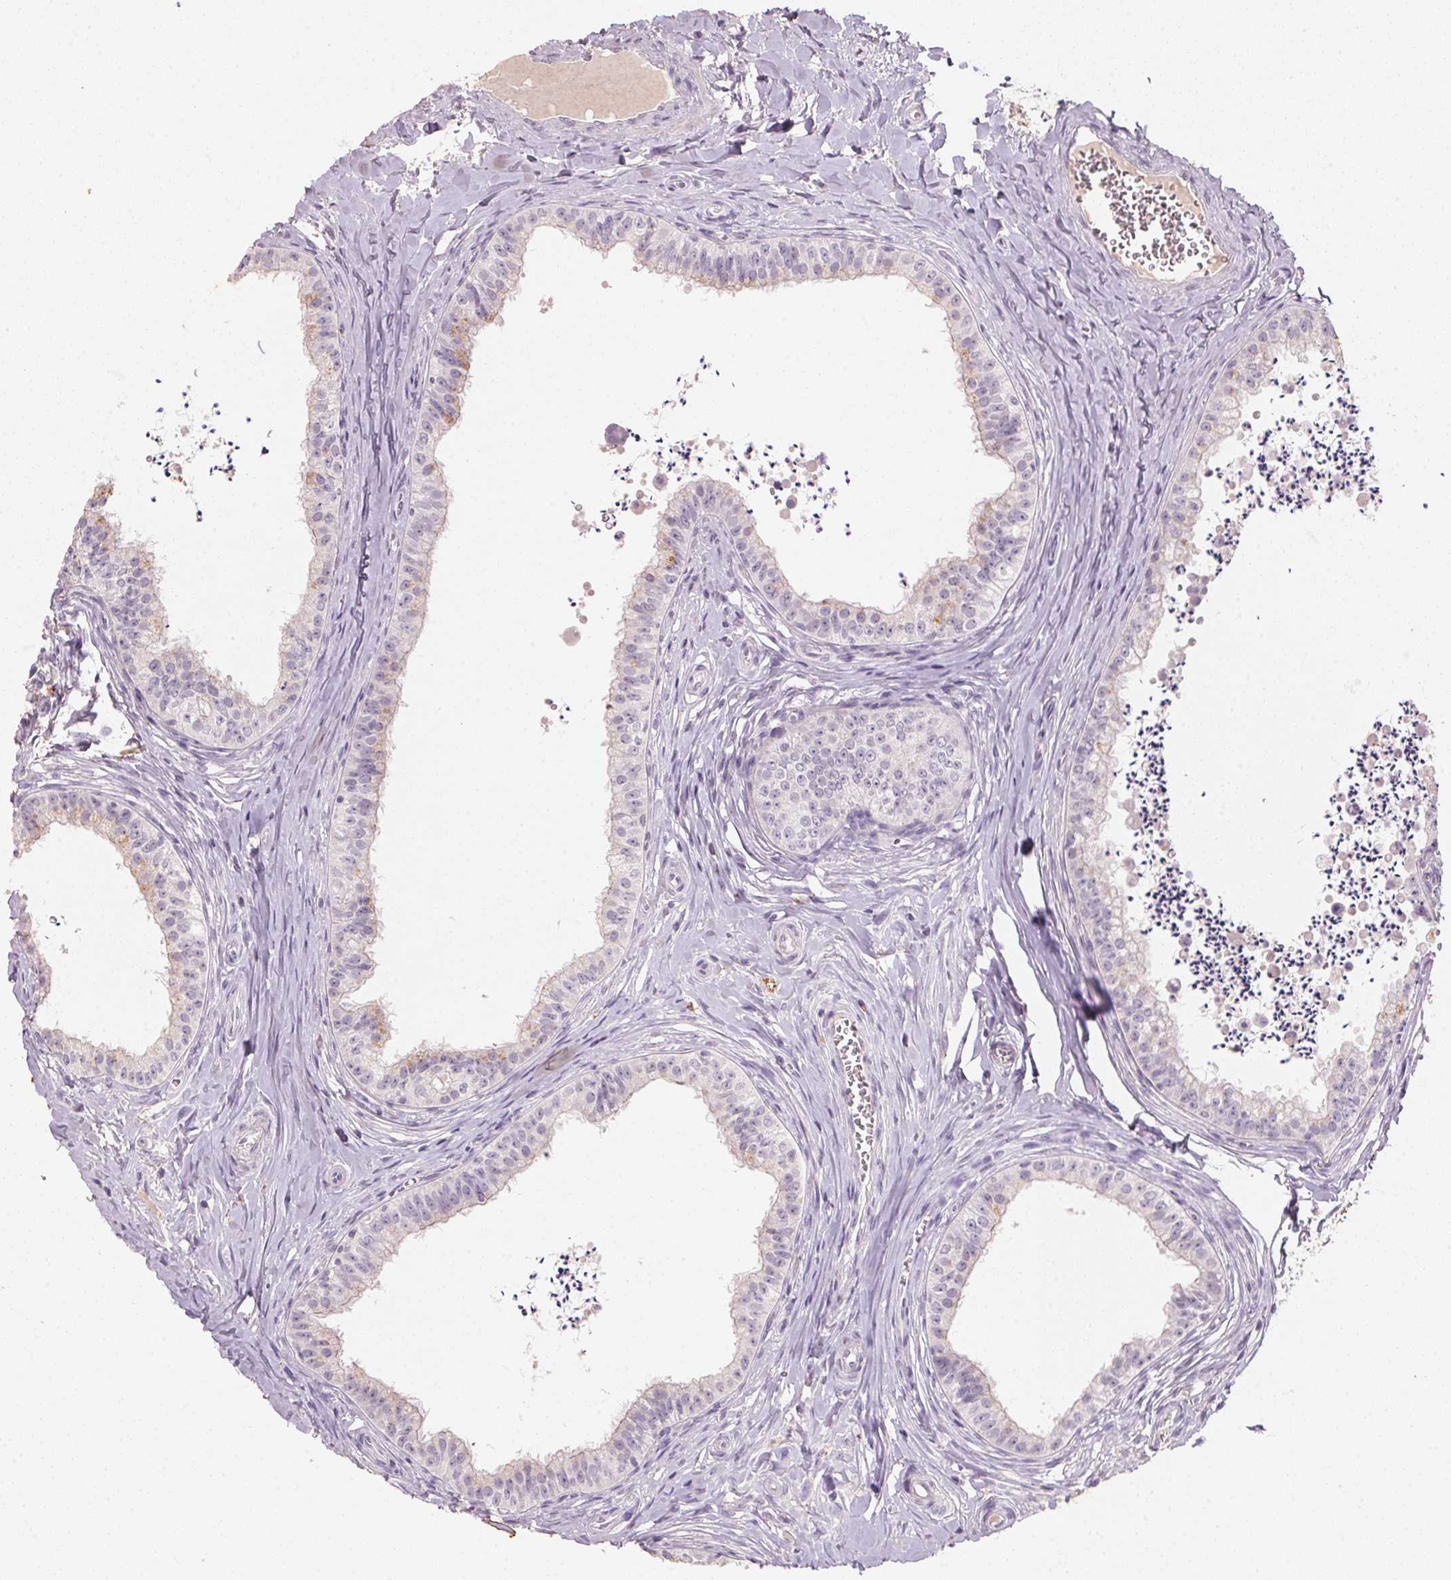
{"staining": {"intensity": "weak", "quantity": "<25%", "location": "cytoplasmic/membranous"}, "tissue": "epididymis", "cell_type": "Glandular cells", "image_type": "normal", "snomed": [{"axis": "morphology", "description": "Normal tissue, NOS"}, {"axis": "topography", "description": "Epididymis"}], "caption": "Glandular cells are negative for protein expression in benign human epididymis. The staining was performed using DAB to visualize the protein expression in brown, while the nuclei were stained in blue with hematoxylin (Magnification: 20x).", "gene": "CXCL5", "patient": {"sex": "male", "age": 24}}